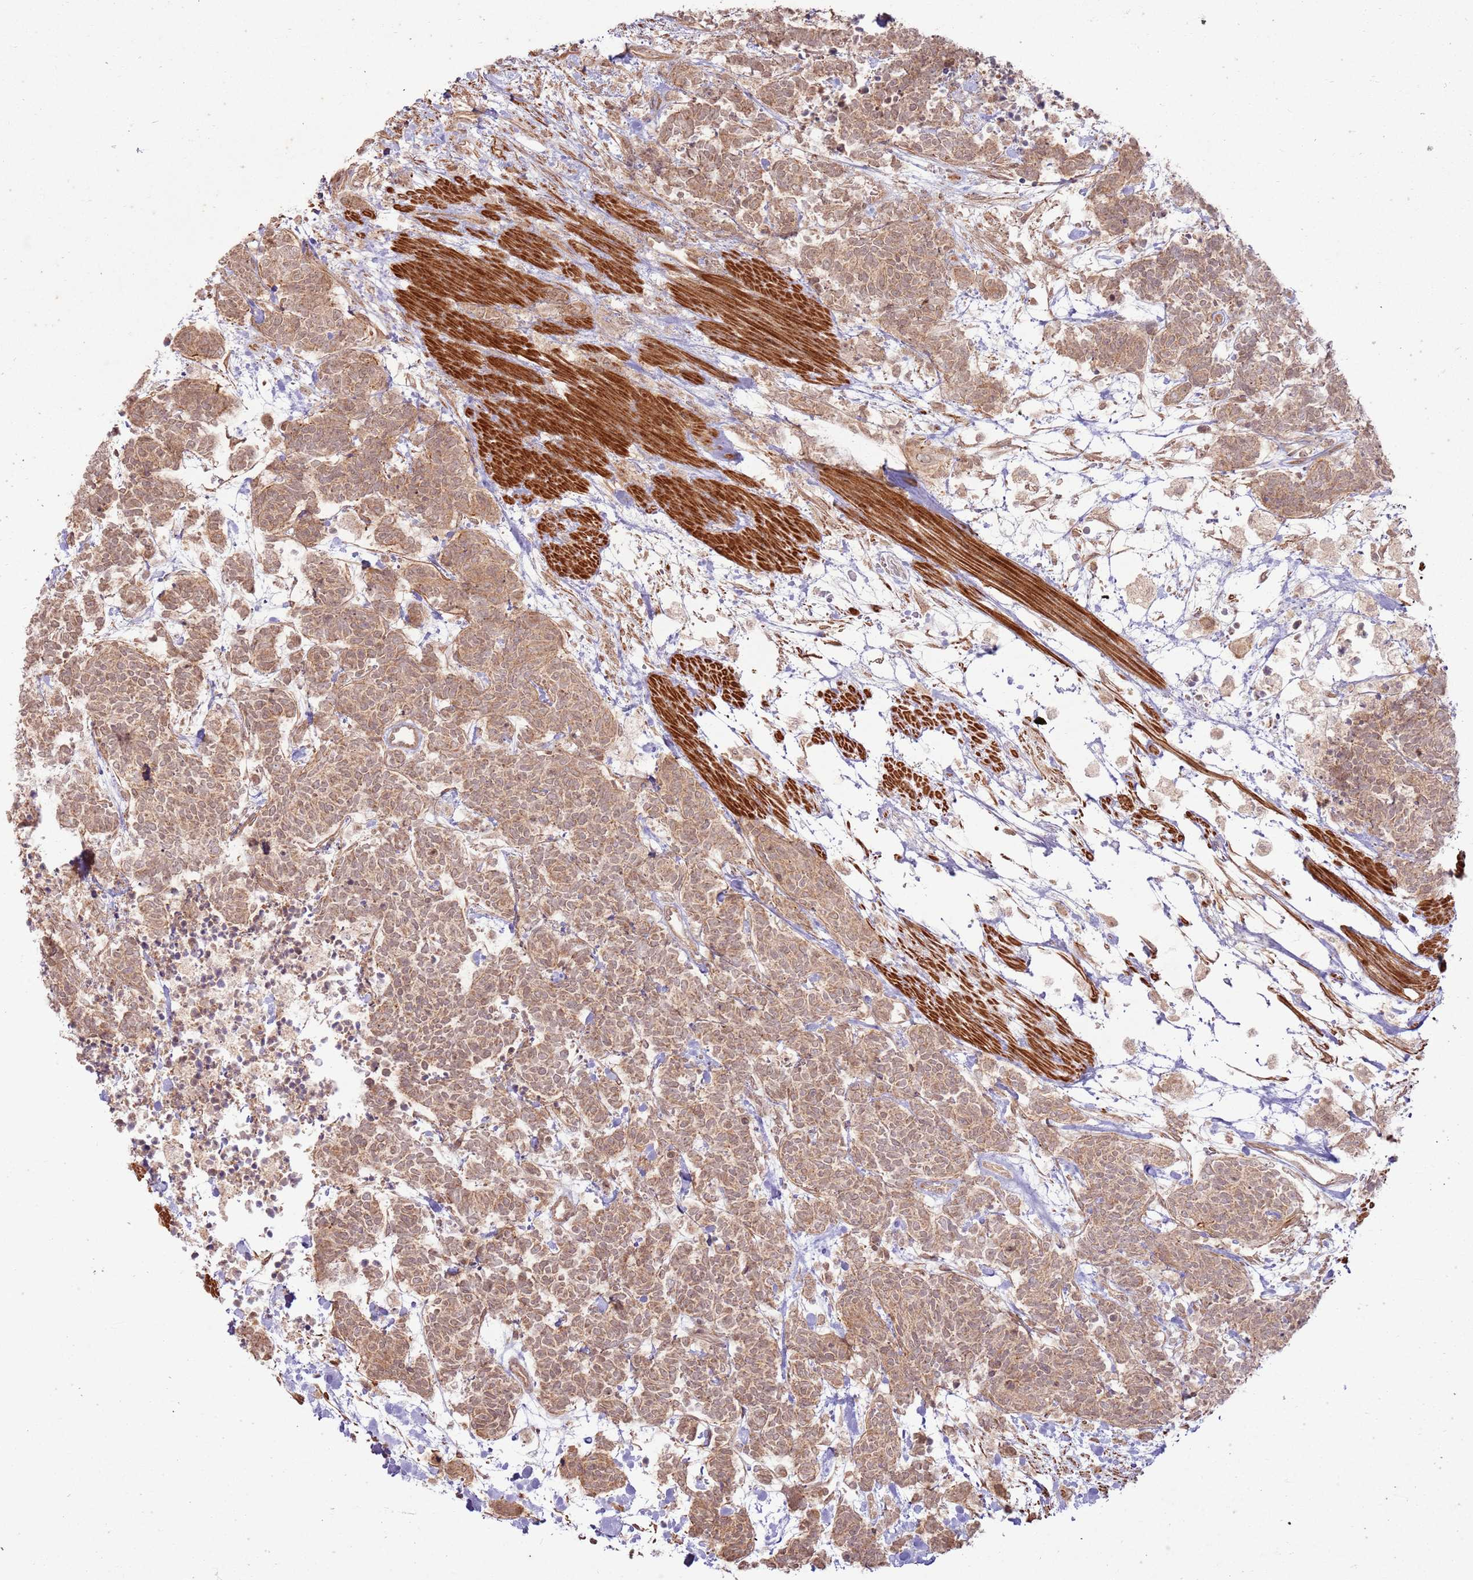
{"staining": {"intensity": "moderate", "quantity": ">75%", "location": "cytoplasmic/membranous"}, "tissue": "carcinoid", "cell_type": "Tumor cells", "image_type": "cancer", "snomed": [{"axis": "morphology", "description": "Carcinoma, NOS"}, {"axis": "morphology", "description": "Carcinoid, malignant, NOS"}, {"axis": "topography", "description": "Prostate"}], "caption": "The image exhibits staining of carcinoid, revealing moderate cytoplasmic/membranous protein positivity (brown color) within tumor cells.", "gene": "ZNF623", "patient": {"sex": "male", "age": 57}}